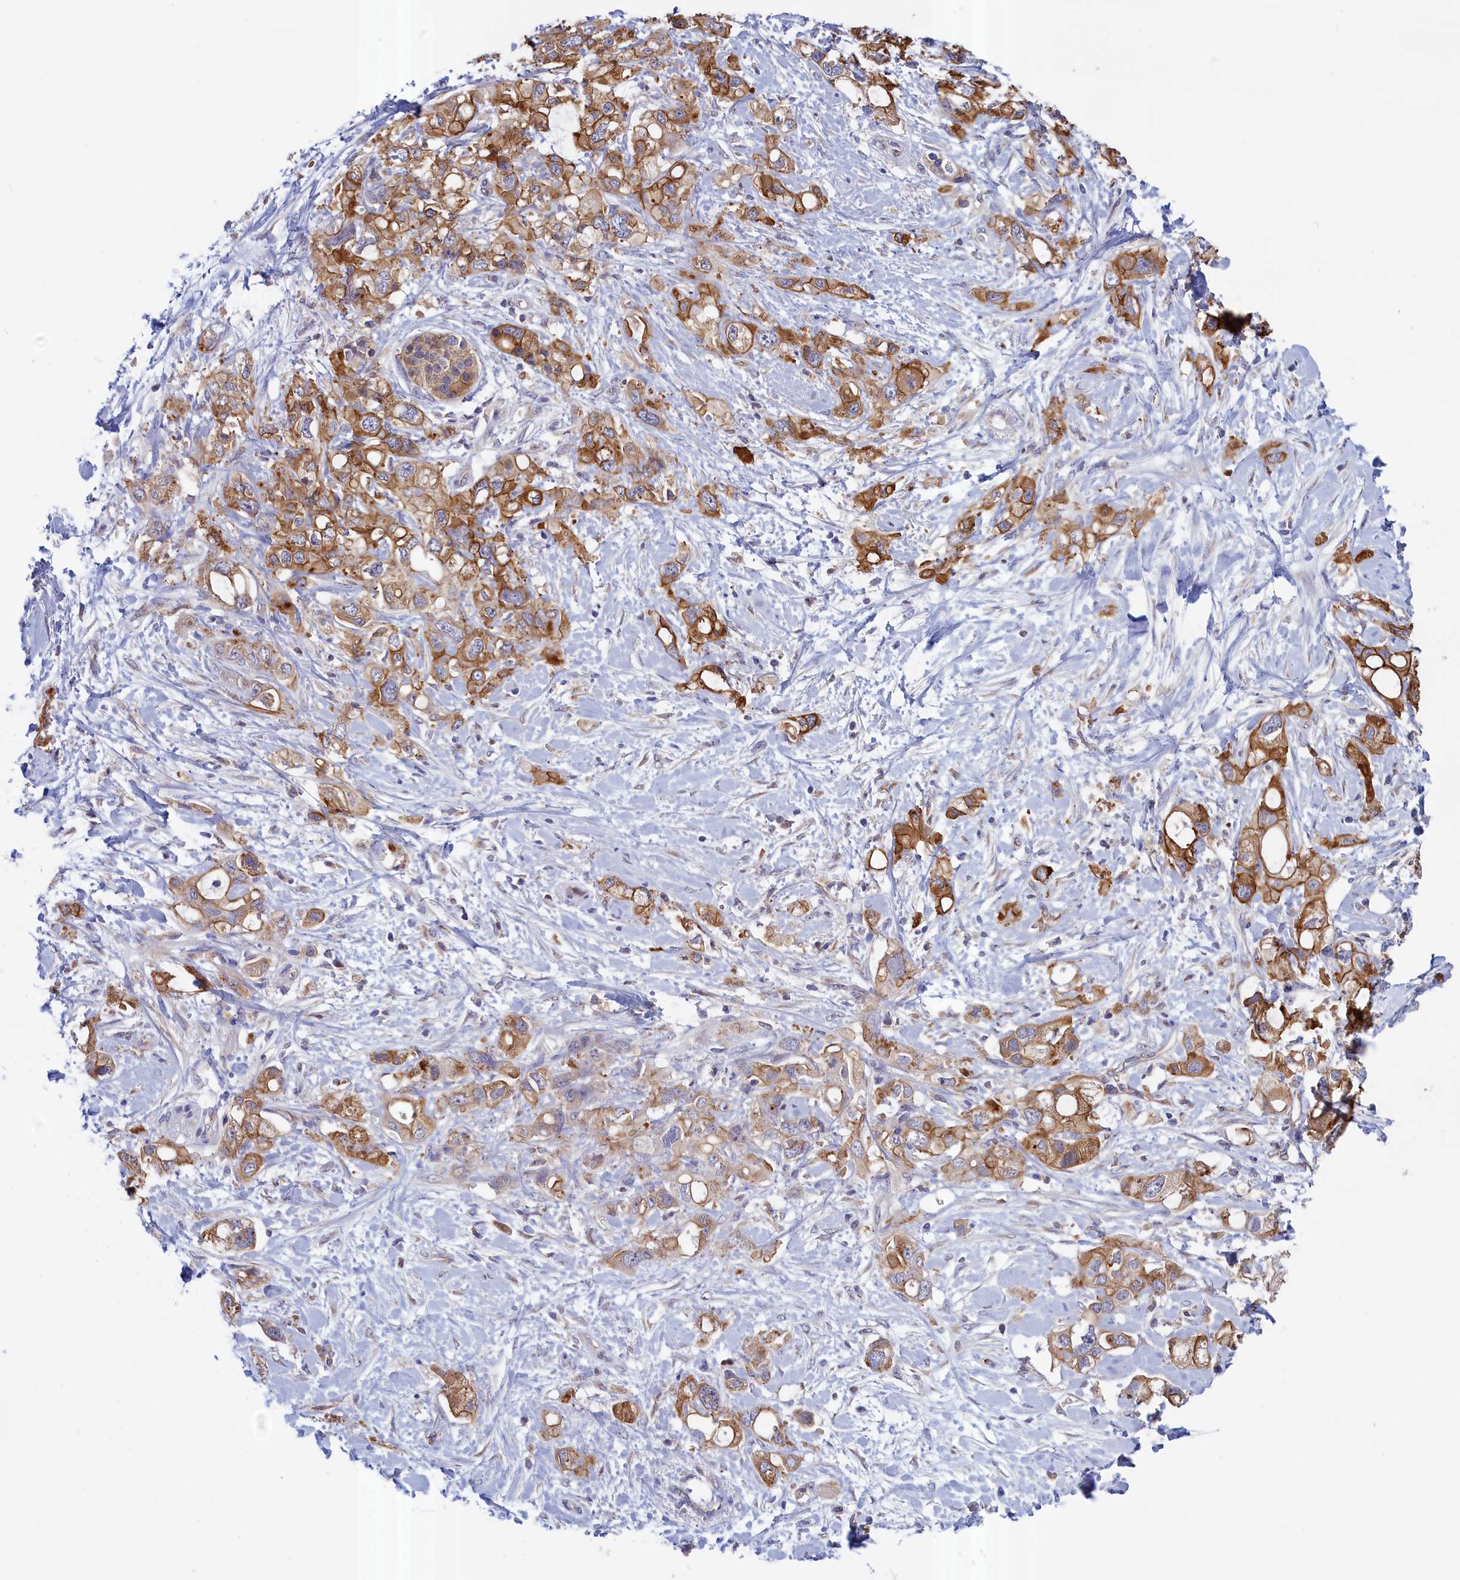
{"staining": {"intensity": "strong", "quantity": "25%-75%", "location": "cytoplasmic/membranous"}, "tissue": "pancreatic cancer", "cell_type": "Tumor cells", "image_type": "cancer", "snomed": [{"axis": "morphology", "description": "Adenocarcinoma, NOS"}, {"axis": "topography", "description": "Pancreas"}], "caption": "Pancreatic cancer (adenocarcinoma) stained for a protein (brown) demonstrates strong cytoplasmic/membranous positive expression in approximately 25%-75% of tumor cells.", "gene": "COL19A1", "patient": {"sex": "female", "age": 56}}